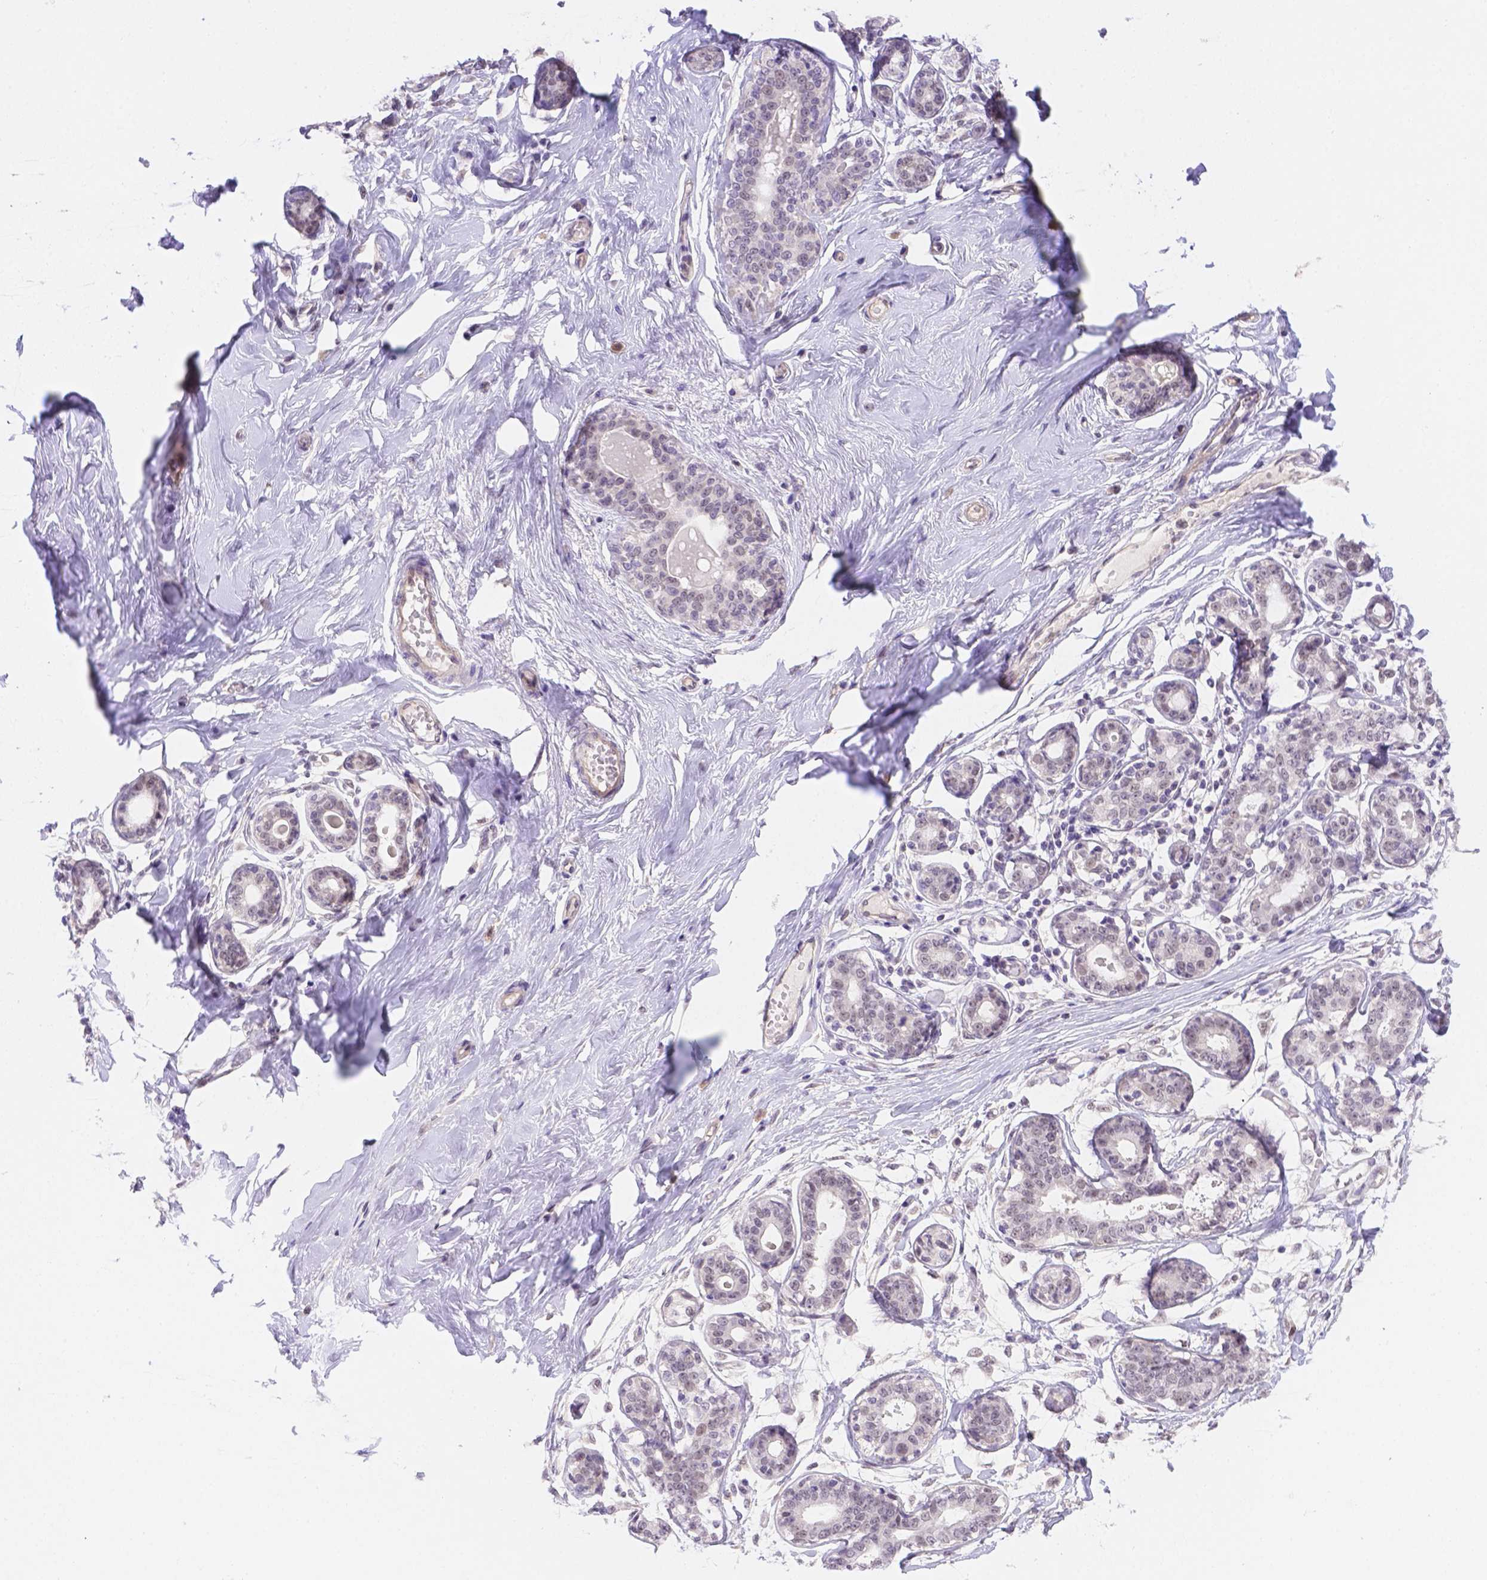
{"staining": {"intensity": "weak", "quantity": ">75%", "location": "cytoplasmic/membranous,nuclear"}, "tissue": "breast", "cell_type": "Adipocytes", "image_type": "normal", "snomed": [{"axis": "morphology", "description": "Normal tissue, NOS"}, {"axis": "topography", "description": "Skin"}, {"axis": "topography", "description": "Breast"}], "caption": "Brown immunohistochemical staining in benign breast reveals weak cytoplasmic/membranous,nuclear positivity in about >75% of adipocytes.", "gene": "NXPE2", "patient": {"sex": "female", "age": 43}}